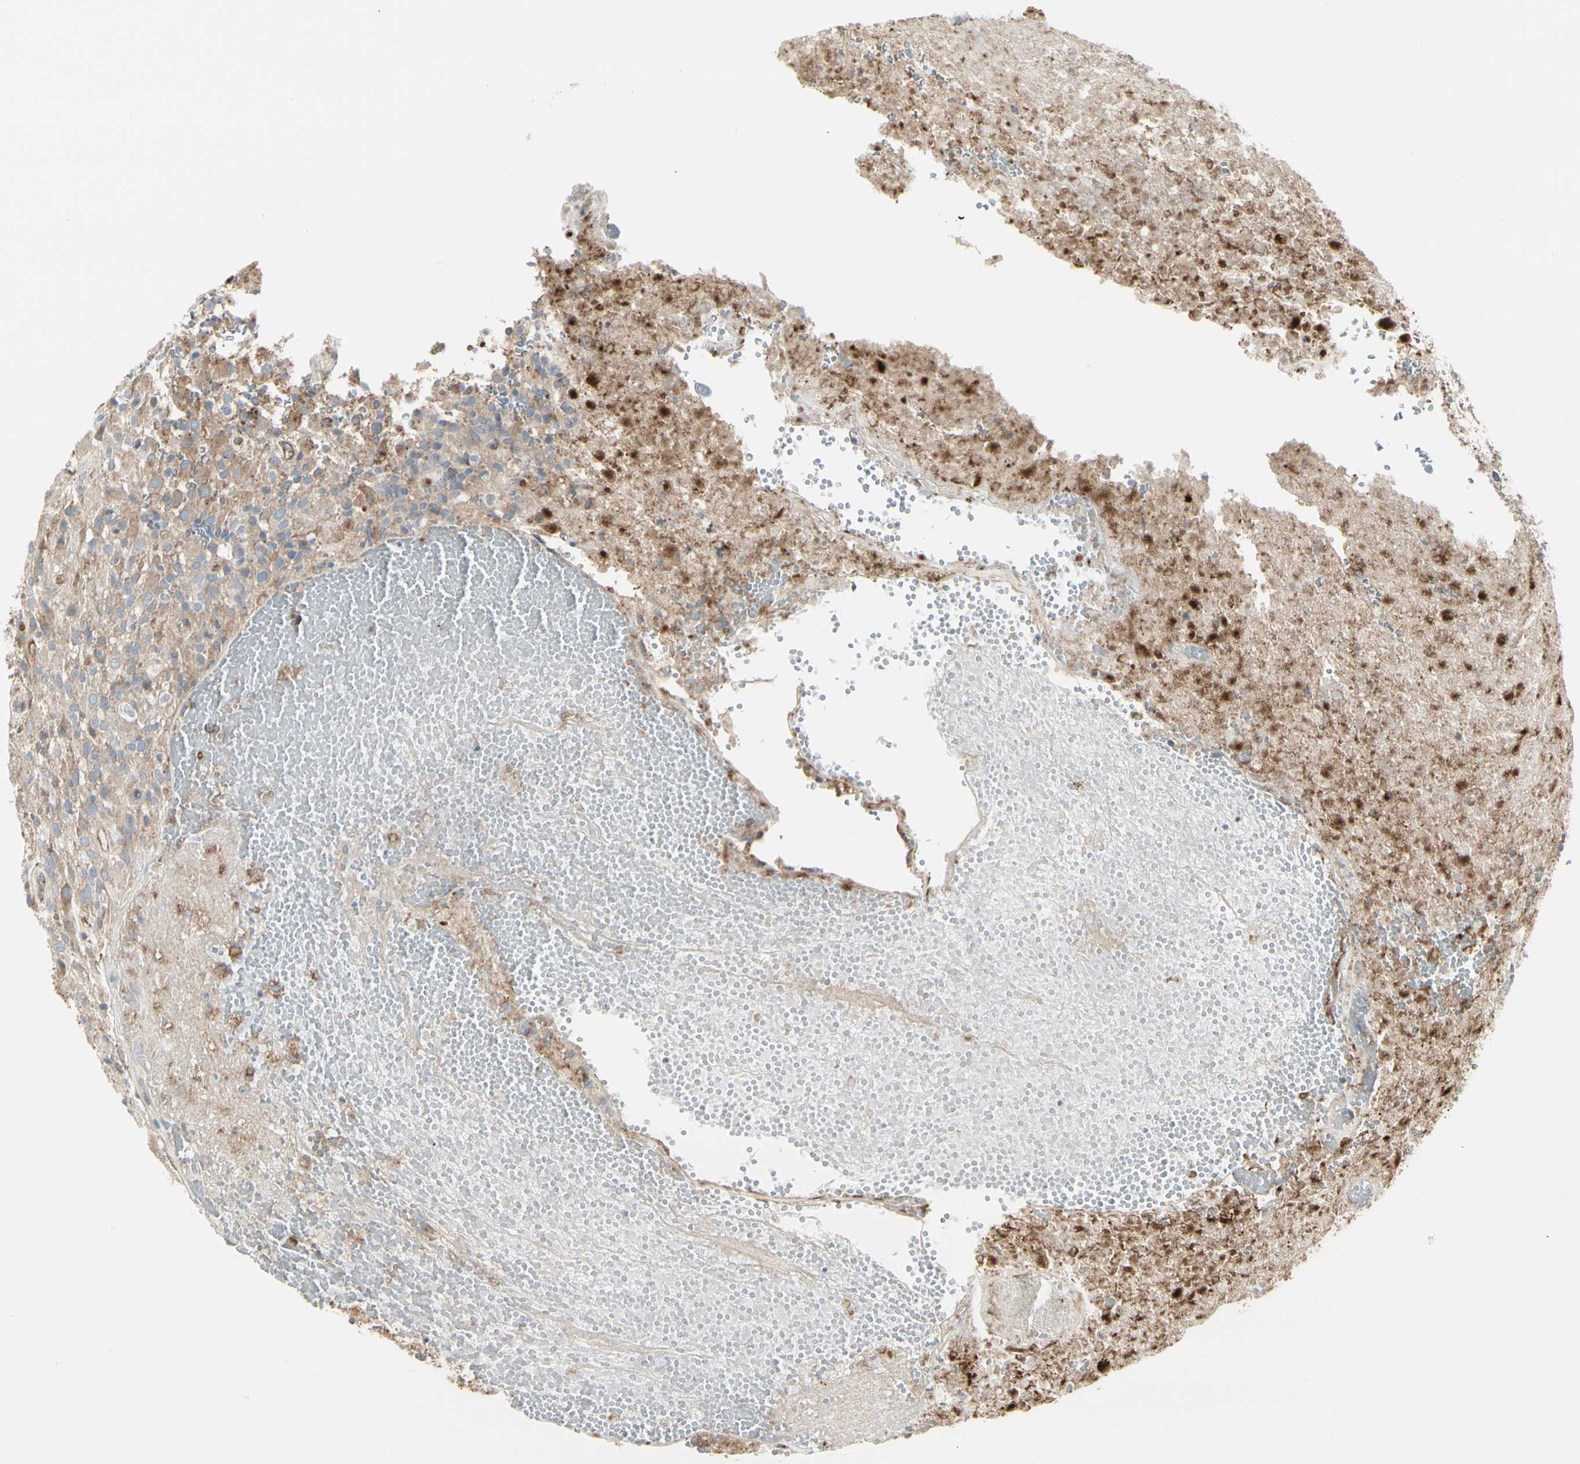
{"staining": {"intensity": "negative", "quantity": "none", "location": "none"}, "tissue": "glioma", "cell_type": "Tumor cells", "image_type": "cancer", "snomed": [{"axis": "morphology", "description": "Glioma, malignant, High grade"}, {"axis": "topography", "description": "Brain"}], "caption": "Photomicrograph shows no significant protein expression in tumor cells of glioma.", "gene": "ATP6V1B2", "patient": {"sex": "male", "age": 71}}